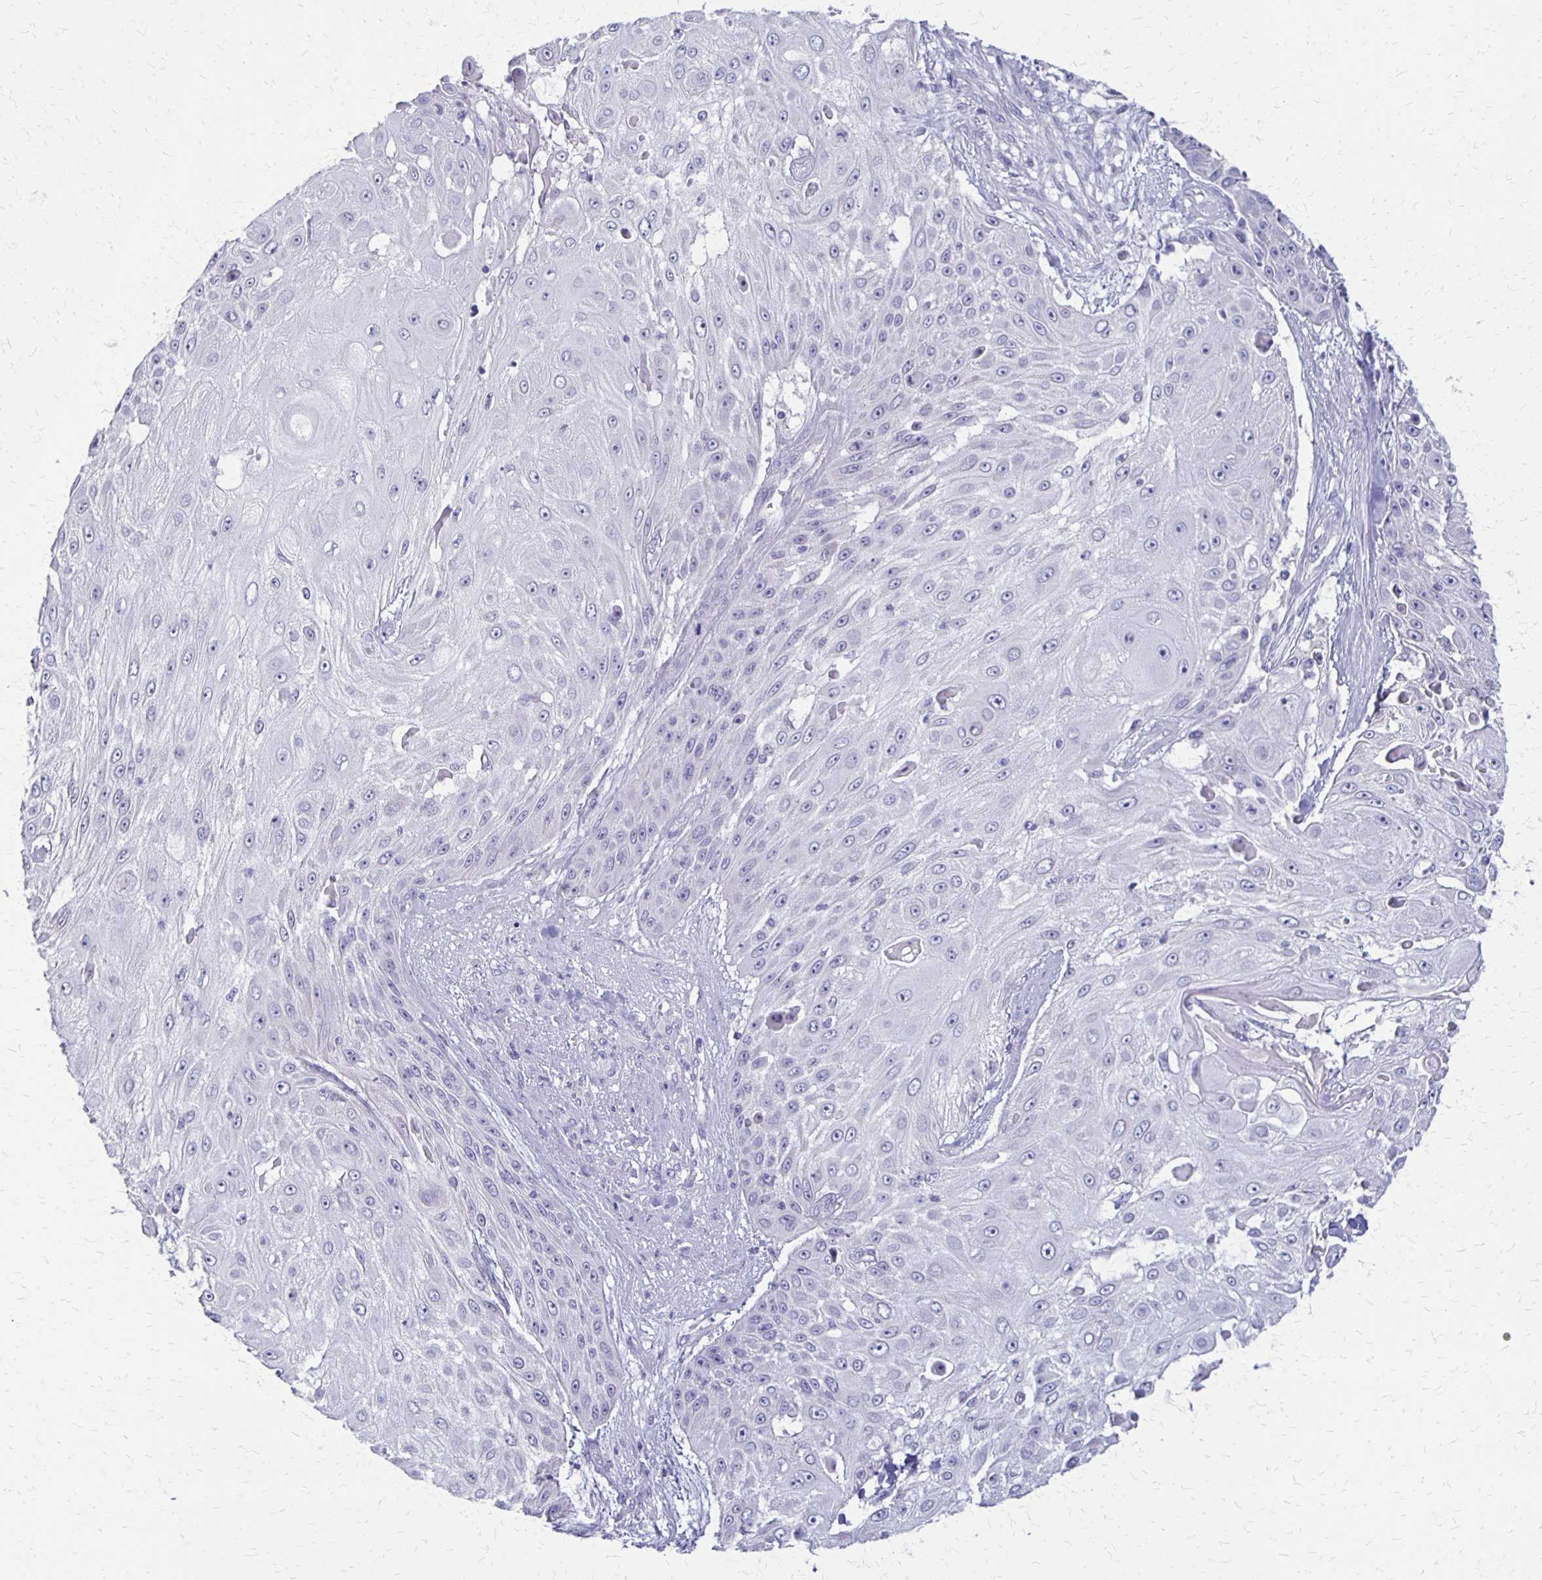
{"staining": {"intensity": "negative", "quantity": "none", "location": "none"}, "tissue": "skin cancer", "cell_type": "Tumor cells", "image_type": "cancer", "snomed": [{"axis": "morphology", "description": "Squamous cell carcinoma, NOS"}, {"axis": "topography", "description": "Skin"}], "caption": "Skin cancer (squamous cell carcinoma) stained for a protein using immunohistochemistry (IHC) demonstrates no staining tumor cells.", "gene": "RHOC", "patient": {"sex": "female", "age": 86}}